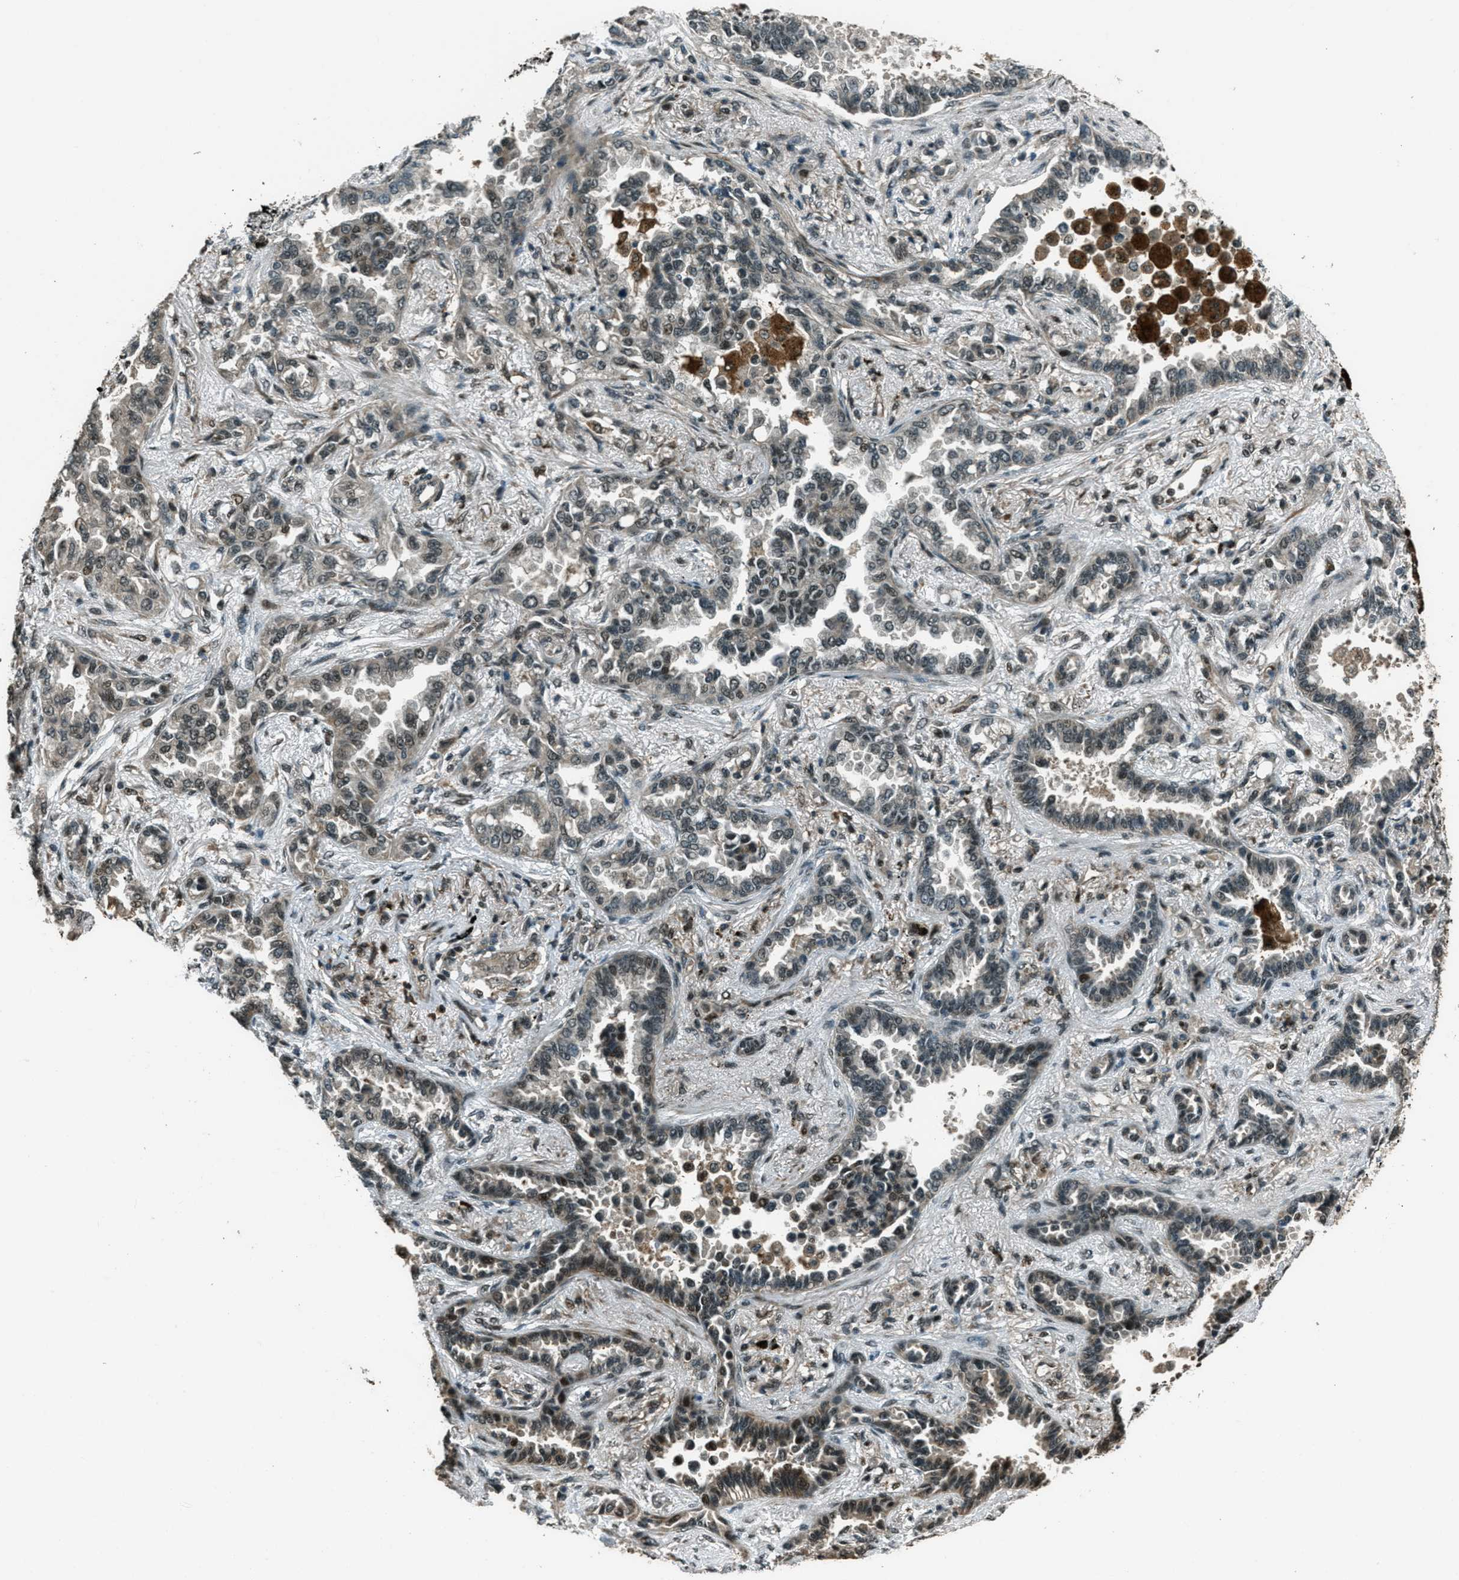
{"staining": {"intensity": "weak", "quantity": "25%-75%", "location": "cytoplasmic/membranous,nuclear"}, "tissue": "lung cancer", "cell_type": "Tumor cells", "image_type": "cancer", "snomed": [{"axis": "morphology", "description": "Normal tissue, NOS"}, {"axis": "morphology", "description": "Adenocarcinoma, NOS"}, {"axis": "topography", "description": "Lung"}], "caption": "There is low levels of weak cytoplasmic/membranous and nuclear expression in tumor cells of lung cancer (adenocarcinoma), as demonstrated by immunohistochemical staining (brown color).", "gene": "TARDBP", "patient": {"sex": "male", "age": 59}}